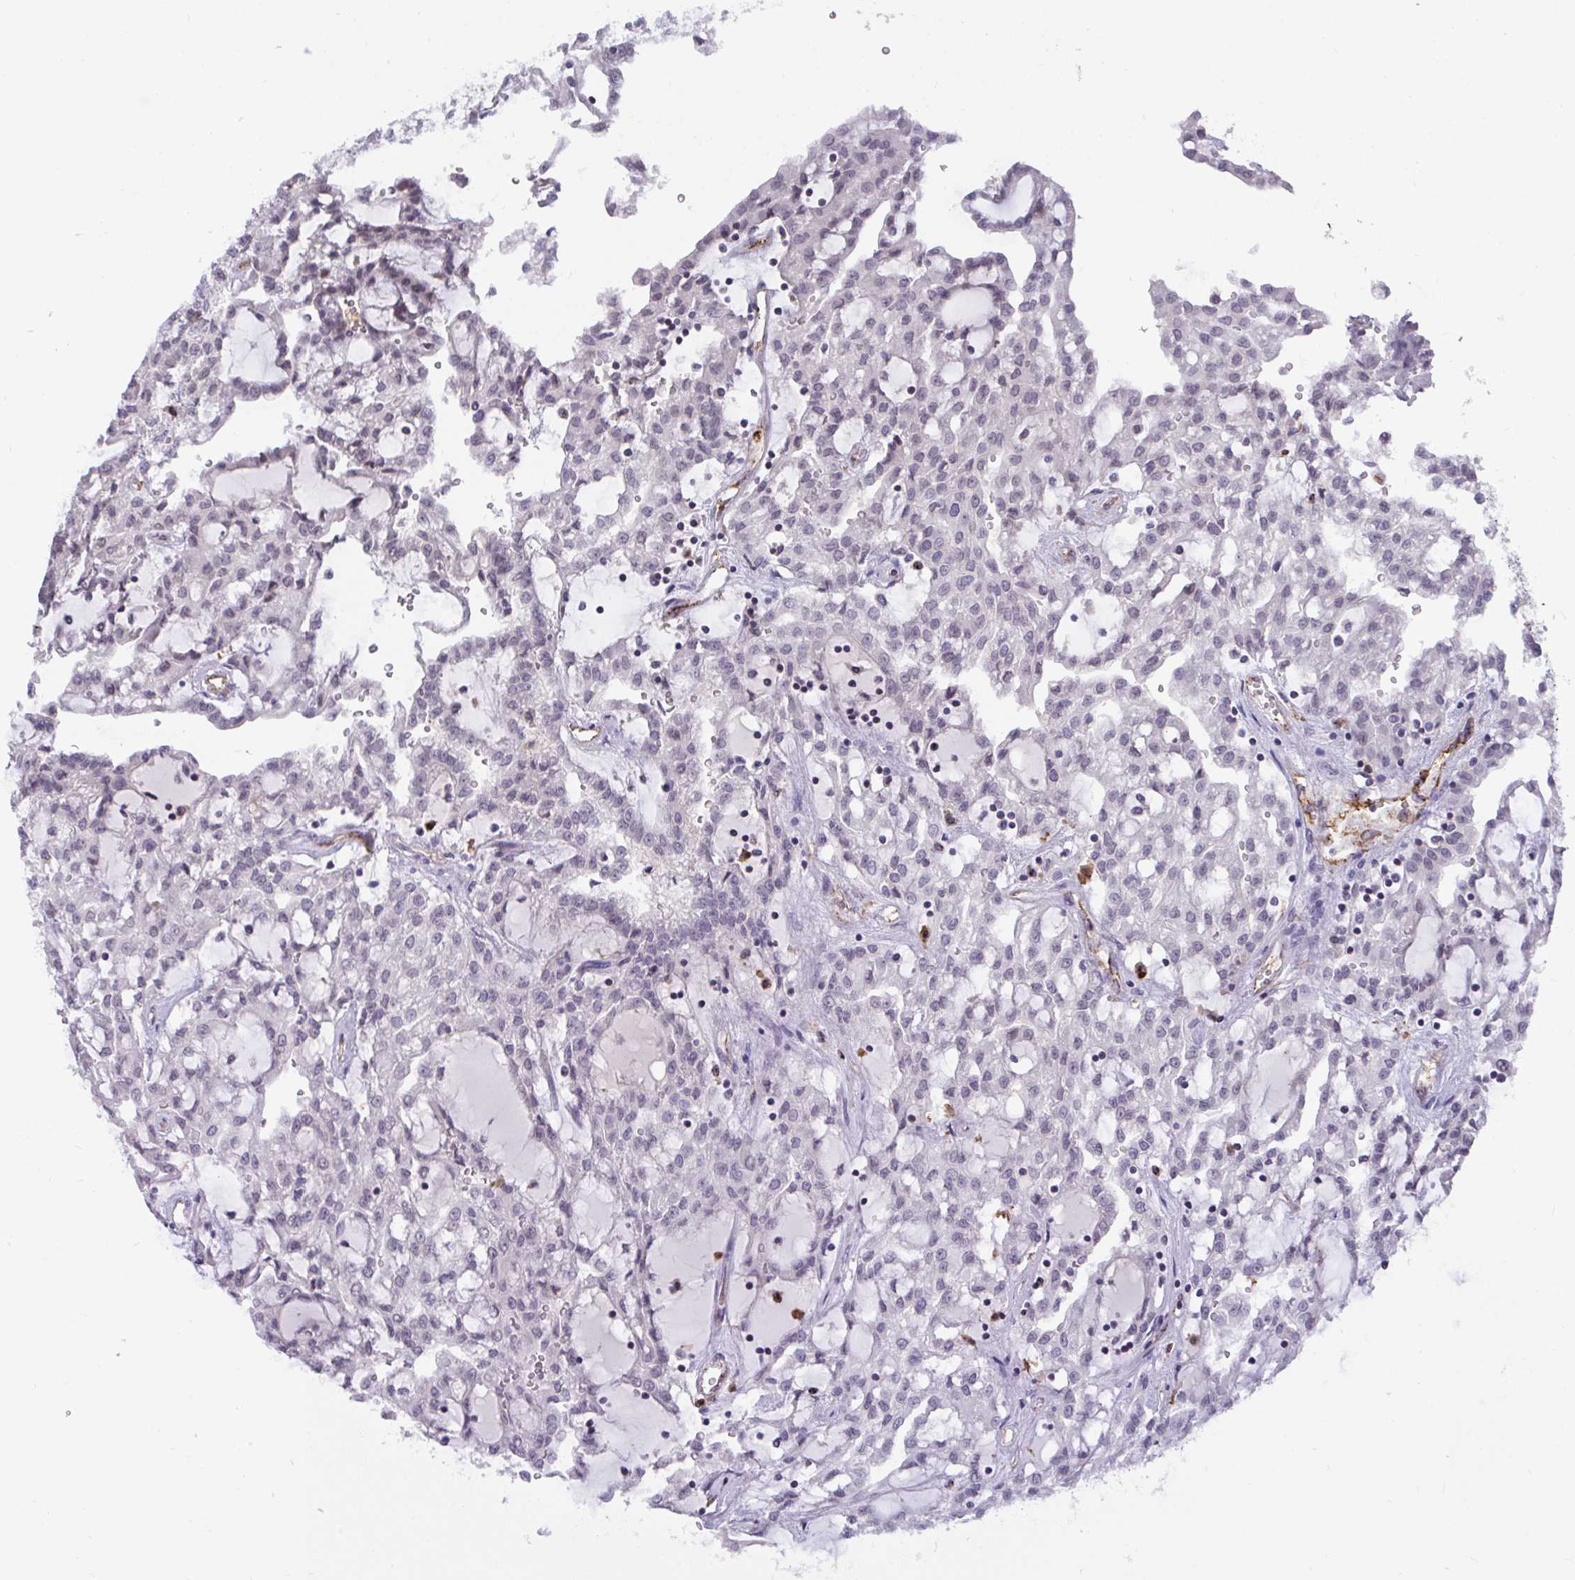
{"staining": {"intensity": "negative", "quantity": "none", "location": "none"}, "tissue": "renal cancer", "cell_type": "Tumor cells", "image_type": "cancer", "snomed": [{"axis": "morphology", "description": "Adenocarcinoma, NOS"}, {"axis": "topography", "description": "Kidney"}], "caption": "Histopathology image shows no significant protein positivity in tumor cells of renal cancer (adenocarcinoma). (Stains: DAB (3,3'-diaminobenzidine) IHC with hematoxylin counter stain, Microscopy: brightfield microscopy at high magnification).", "gene": "SEMA6B", "patient": {"sex": "male", "age": 63}}